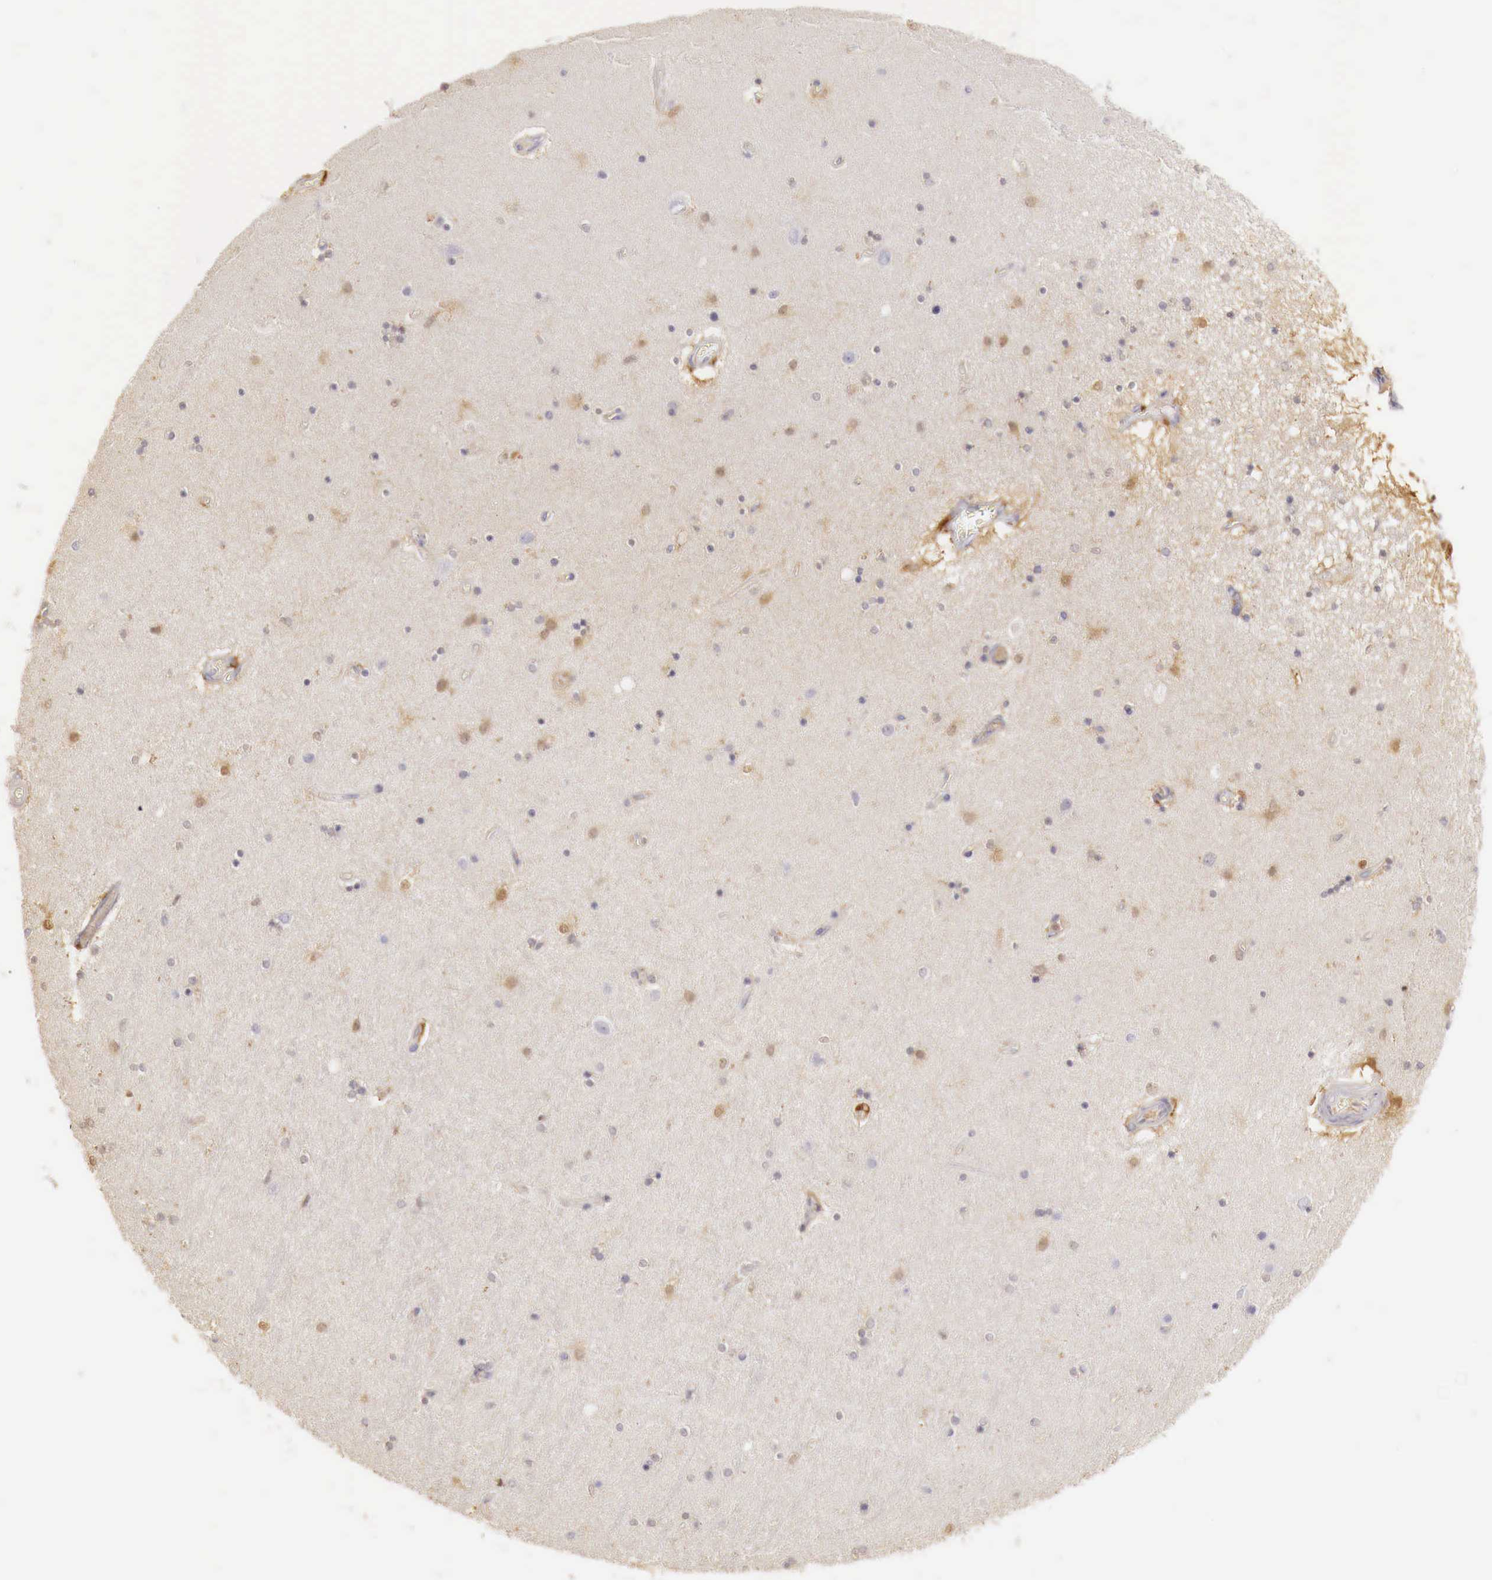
{"staining": {"intensity": "weak", "quantity": "<25%", "location": "cytoplasmic/membranous,nuclear"}, "tissue": "hippocampus", "cell_type": "Glial cells", "image_type": "normal", "snomed": [{"axis": "morphology", "description": "Normal tissue, NOS"}, {"axis": "topography", "description": "Hippocampus"}], "caption": "A histopathology image of hippocampus stained for a protein demonstrates no brown staining in glial cells. (DAB (3,3'-diaminobenzidine) immunohistochemistry visualized using brightfield microscopy, high magnification).", "gene": "RENBP", "patient": {"sex": "female", "age": 54}}